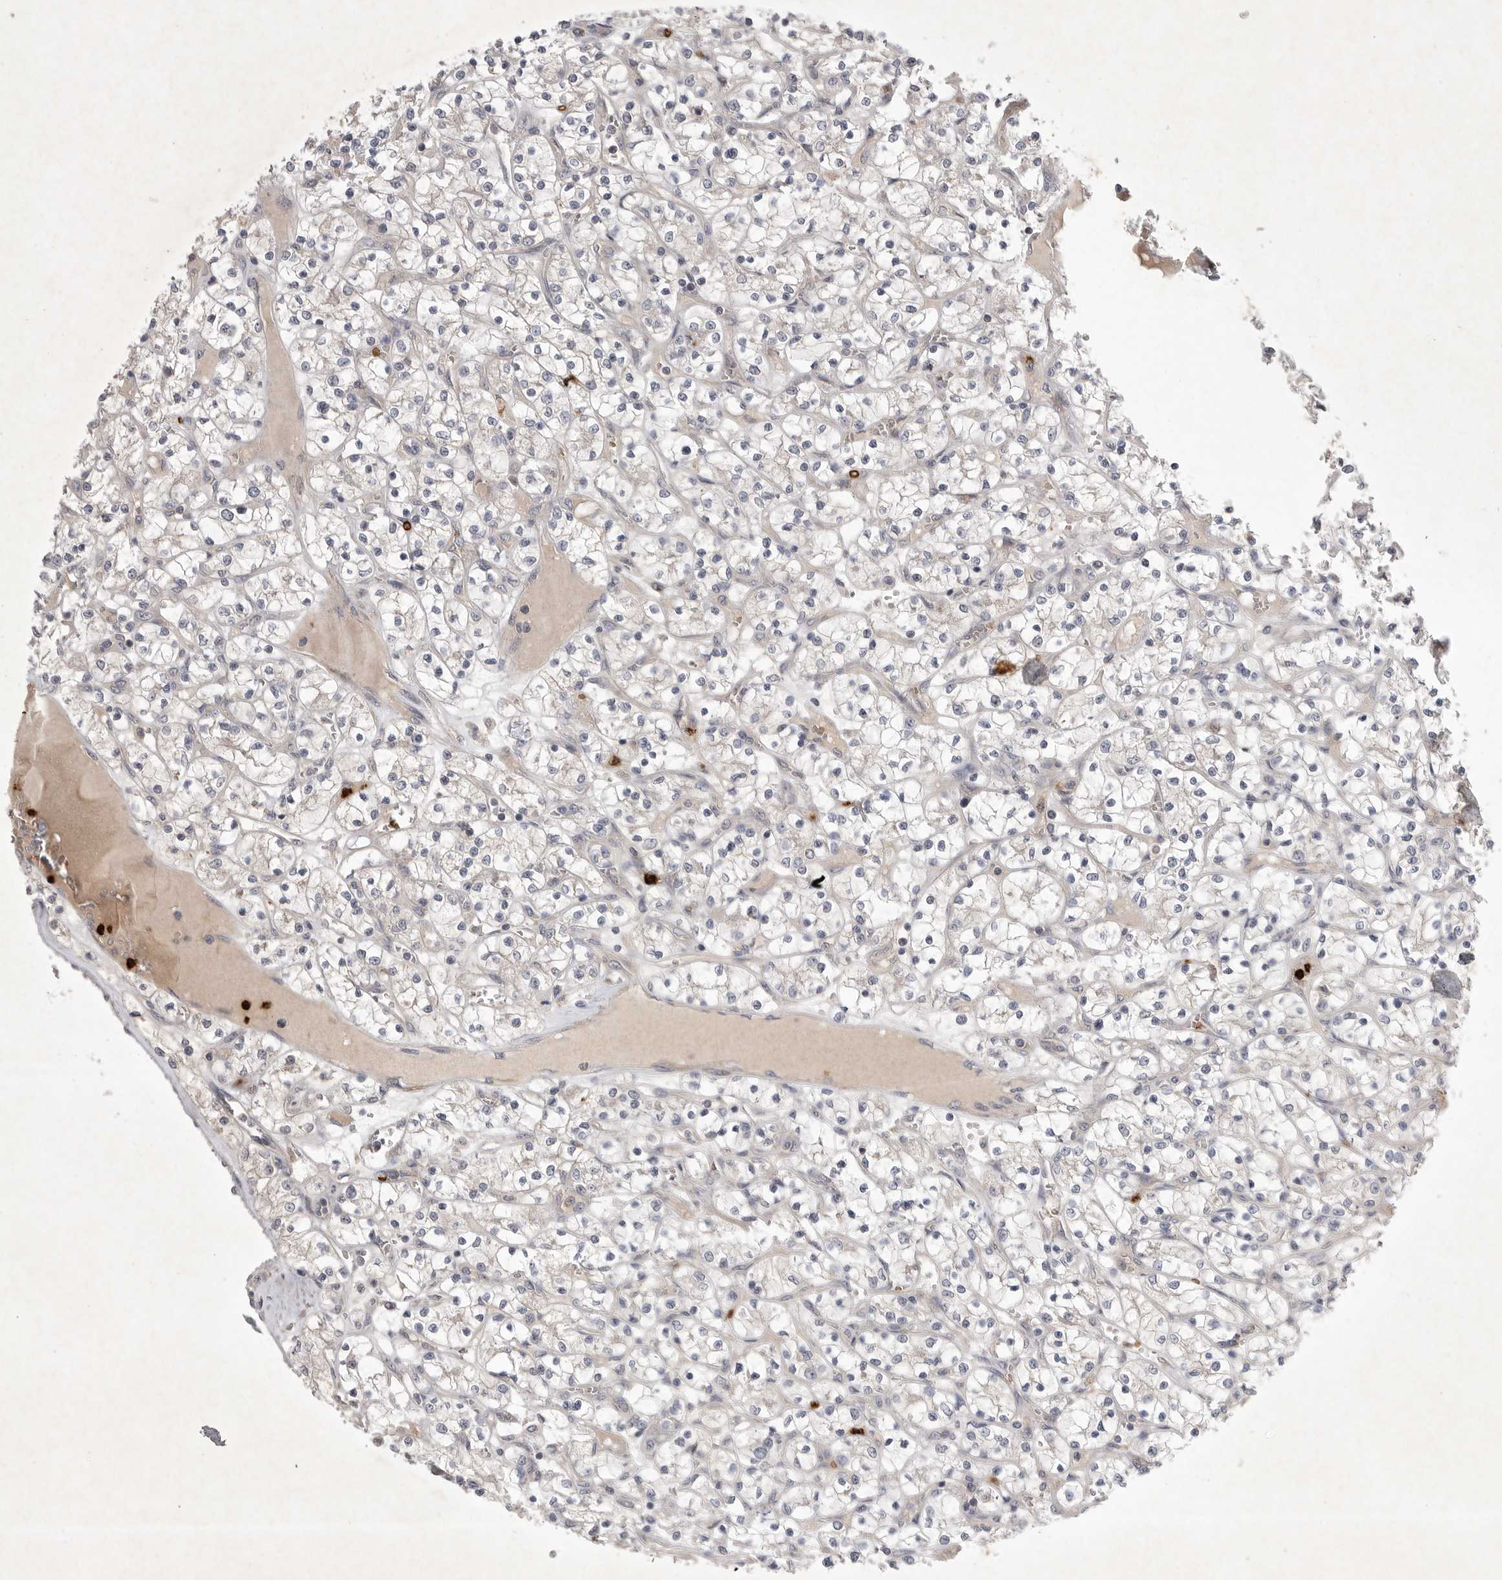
{"staining": {"intensity": "negative", "quantity": "none", "location": "none"}, "tissue": "renal cancer", "cell_type": "Tumor cells", "image_type": "cancer", "snomed": [{"axis": "morphology", "description": "Adenocarcinoma, NOS"}, {"axis": "topography", "description": "Kidney"}], "caption": "DAB (3,3'-diaminobenzidine) immunohistochemical staining of renal adenocarcinoma shows no significant positivity in tumor cells. Nuclei are stained in blue.", "gene": "UBE3D", "patient": {"sex": "female", "age": 69}}